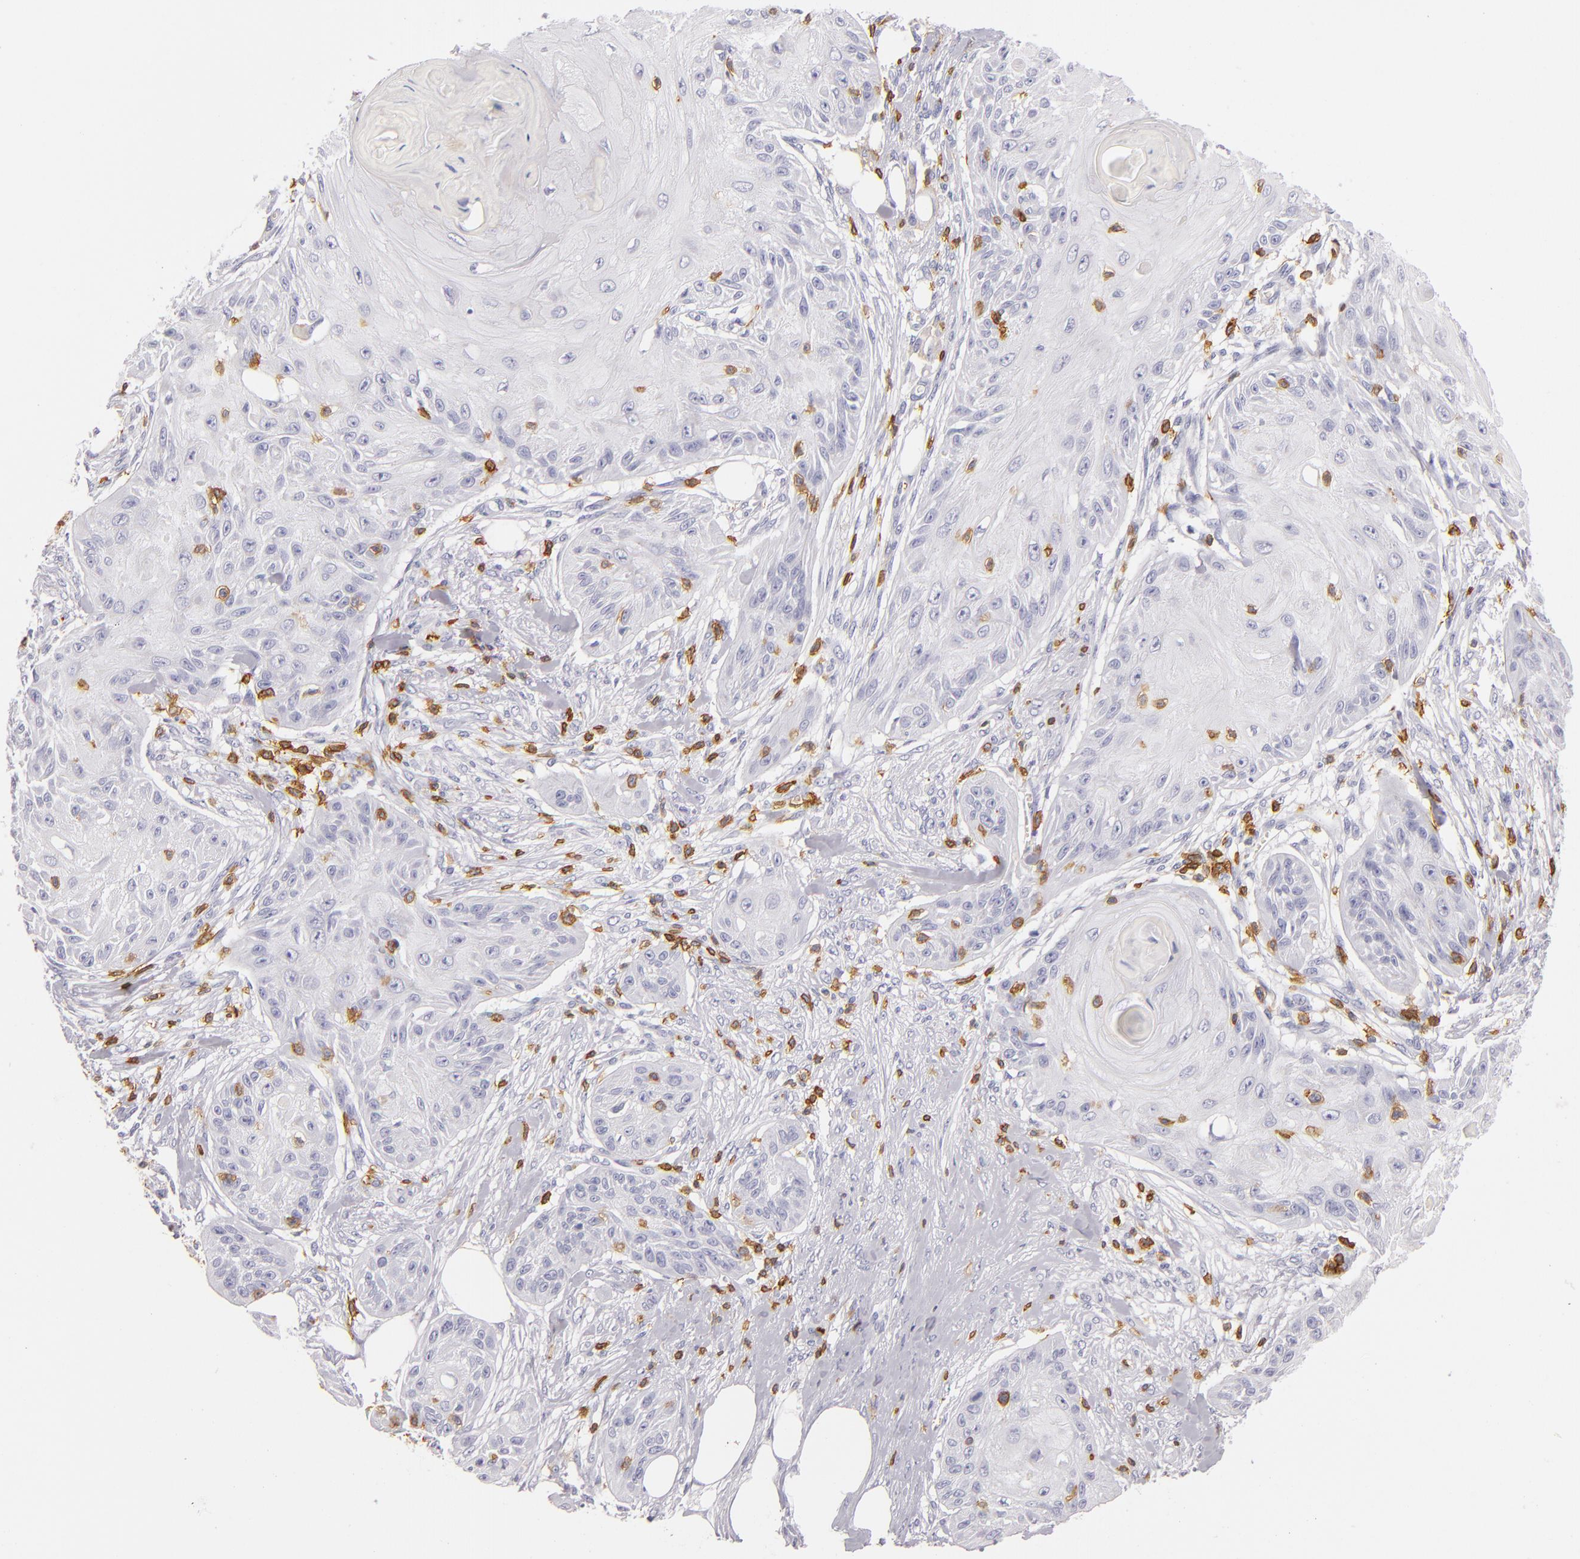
{"staining": {"intensity": "negative", "quantity": "none", "location": "none"}, "tissue": "skin cancer", "cell_type": "Tumor cells", "image_type": "cancer", "snomed": [{"axis": "morphology", "description": "Squamous cell carcinoma, NOS"}, {"axis": "topography", "description": "Skin"}], "caption": "The micrograph exhibits no staining of tumor cells in skin squamous cell carcinoma.", "gene": "LAT", "patient": {"sex": "female", "age": 88}}